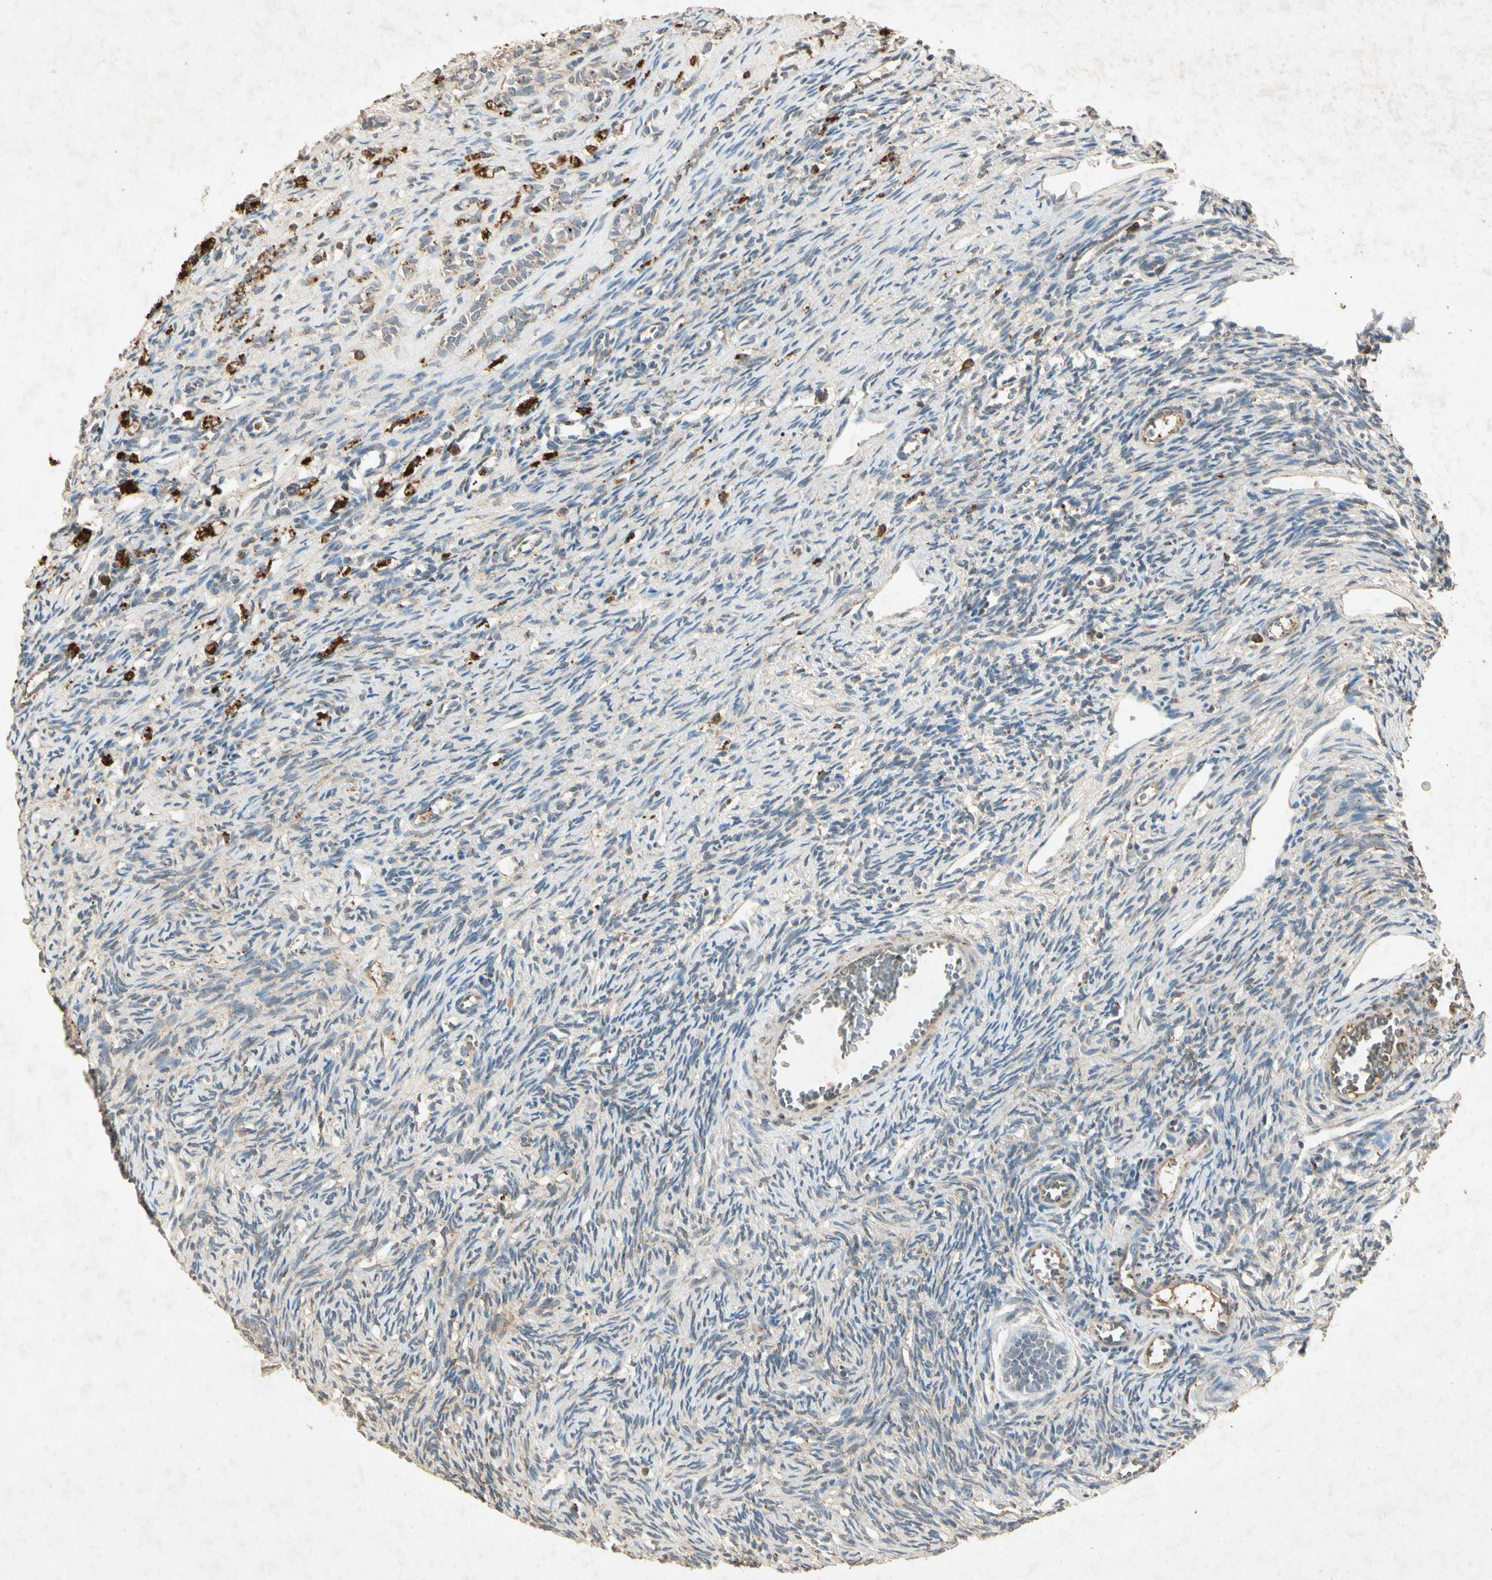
{"staining": {"intensity": "weak", "quantity": "25%-75%", "location": "cytoplasmic/membranous"}, "tissue": "ovary", "cell_type": "Ovarian stroma cells", "image_type": "normal", "snomed": [{"axis": "morphology", "description": "Normal tissue, NOS"}, {"axis": "topography", "description": "Ovary"}], "caption": "Immunohistochemical staining of benign ovary shows 25%-75% levels of weak cytoplasmic/membranous protein positivity in approximately 25%-75% of ovarian stroma cells. The staining was performed using DAB (3,3'-diaminobenzidine) to visualize the protein expression in brown, while the nuclei were stained in blue with hematoxylin (Magnification: 20x).", "gene": "MSRB1", "patient": {"sex": "female", "age": 33}}